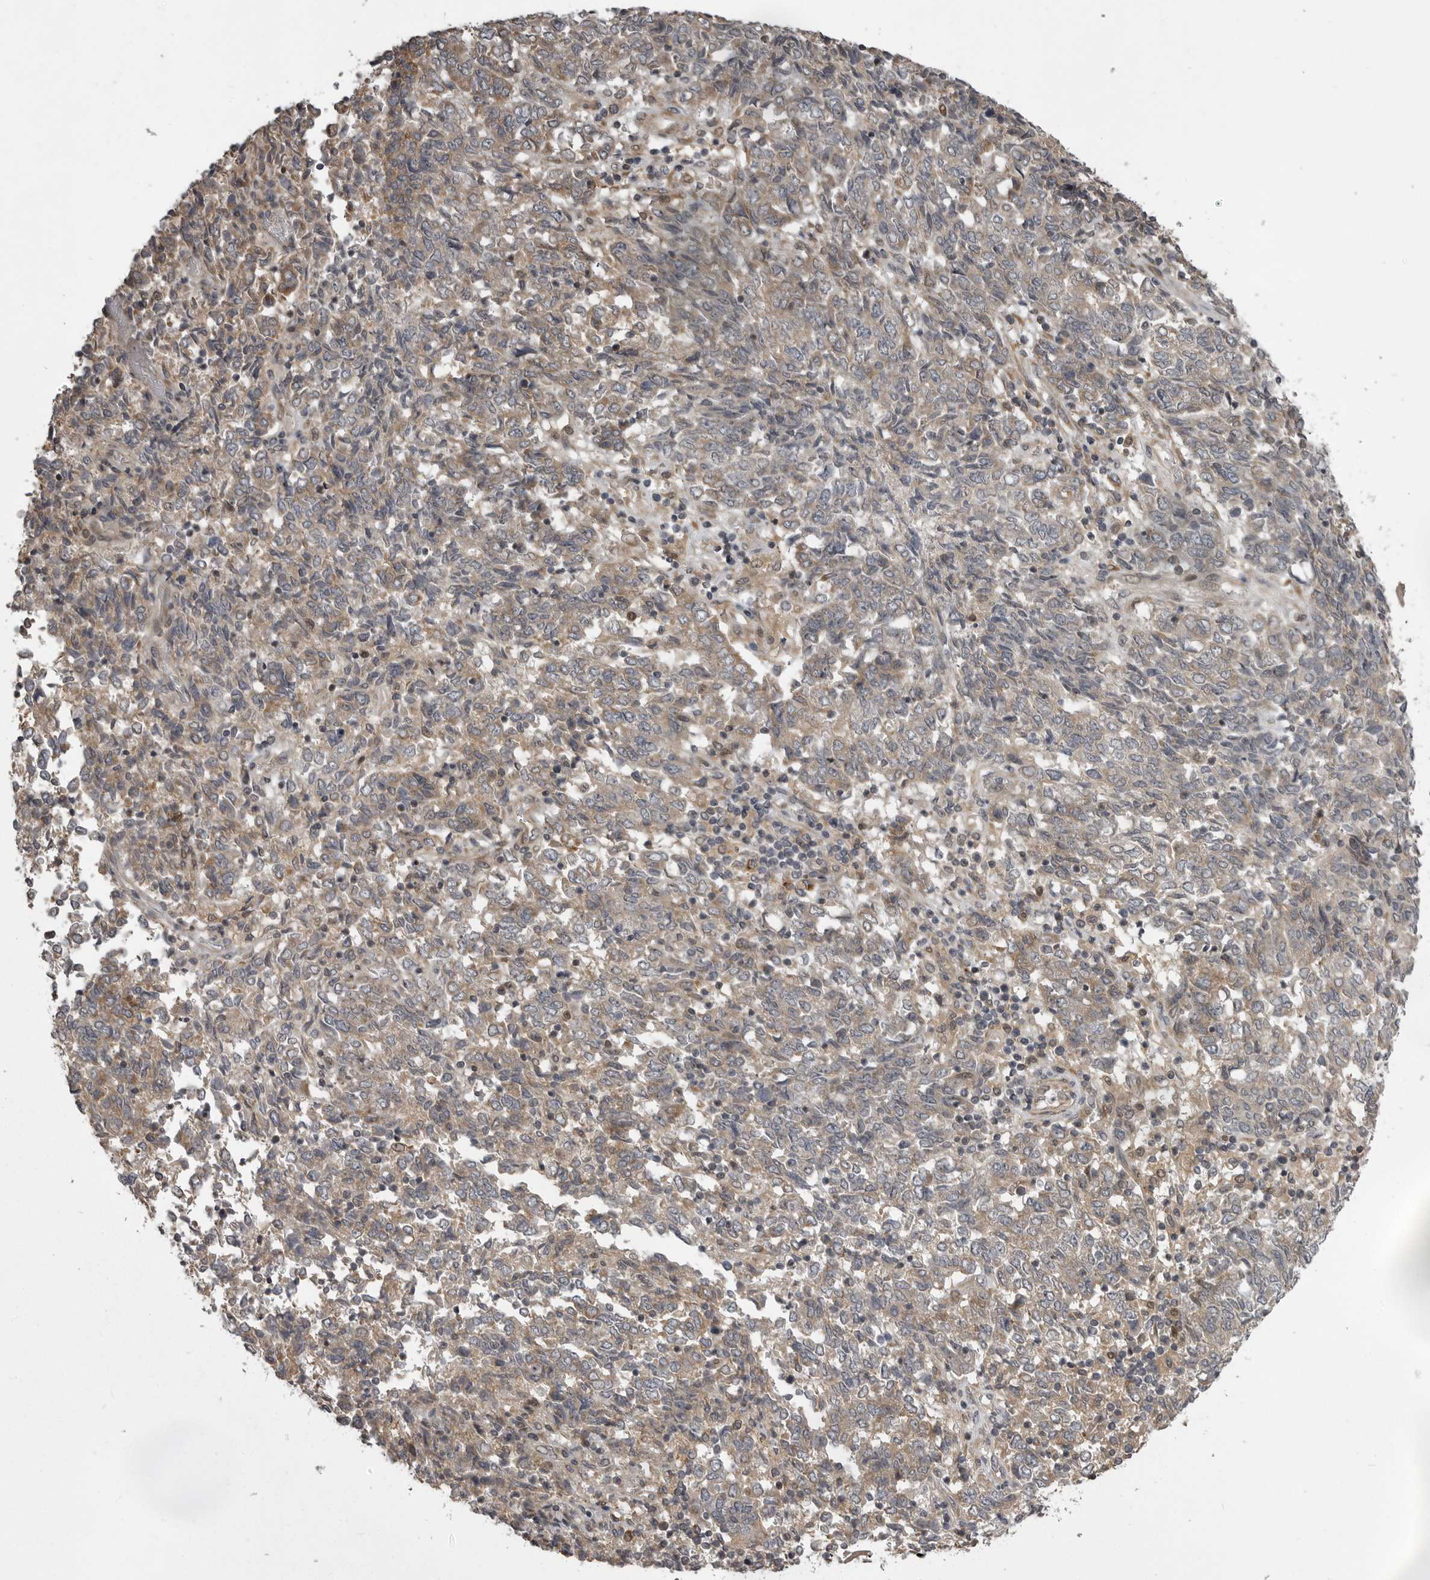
{"staining": {"intensity": "weak", "quantity": ">75%", "location": "cytoplasmic/membranous"}, "tissue": "endometrial cancer", "cell_type": "Tumor cells", "image_type": "cancer", "snomed": [{"axis": "morphology", "description": "Adenocarcinoma, NOS"}, {"axis": "topography", "description": "Endometrium"}], "caption": "About >75% of tumor cells in endometrial cancer (adenocarcinoma) demonstrate weak cytoplasmic/membranous protein expression as visualized by brown immunohistochemical staining.", "gene": "ZNRF1", "patient": {"sex": "female", "age": 80}}